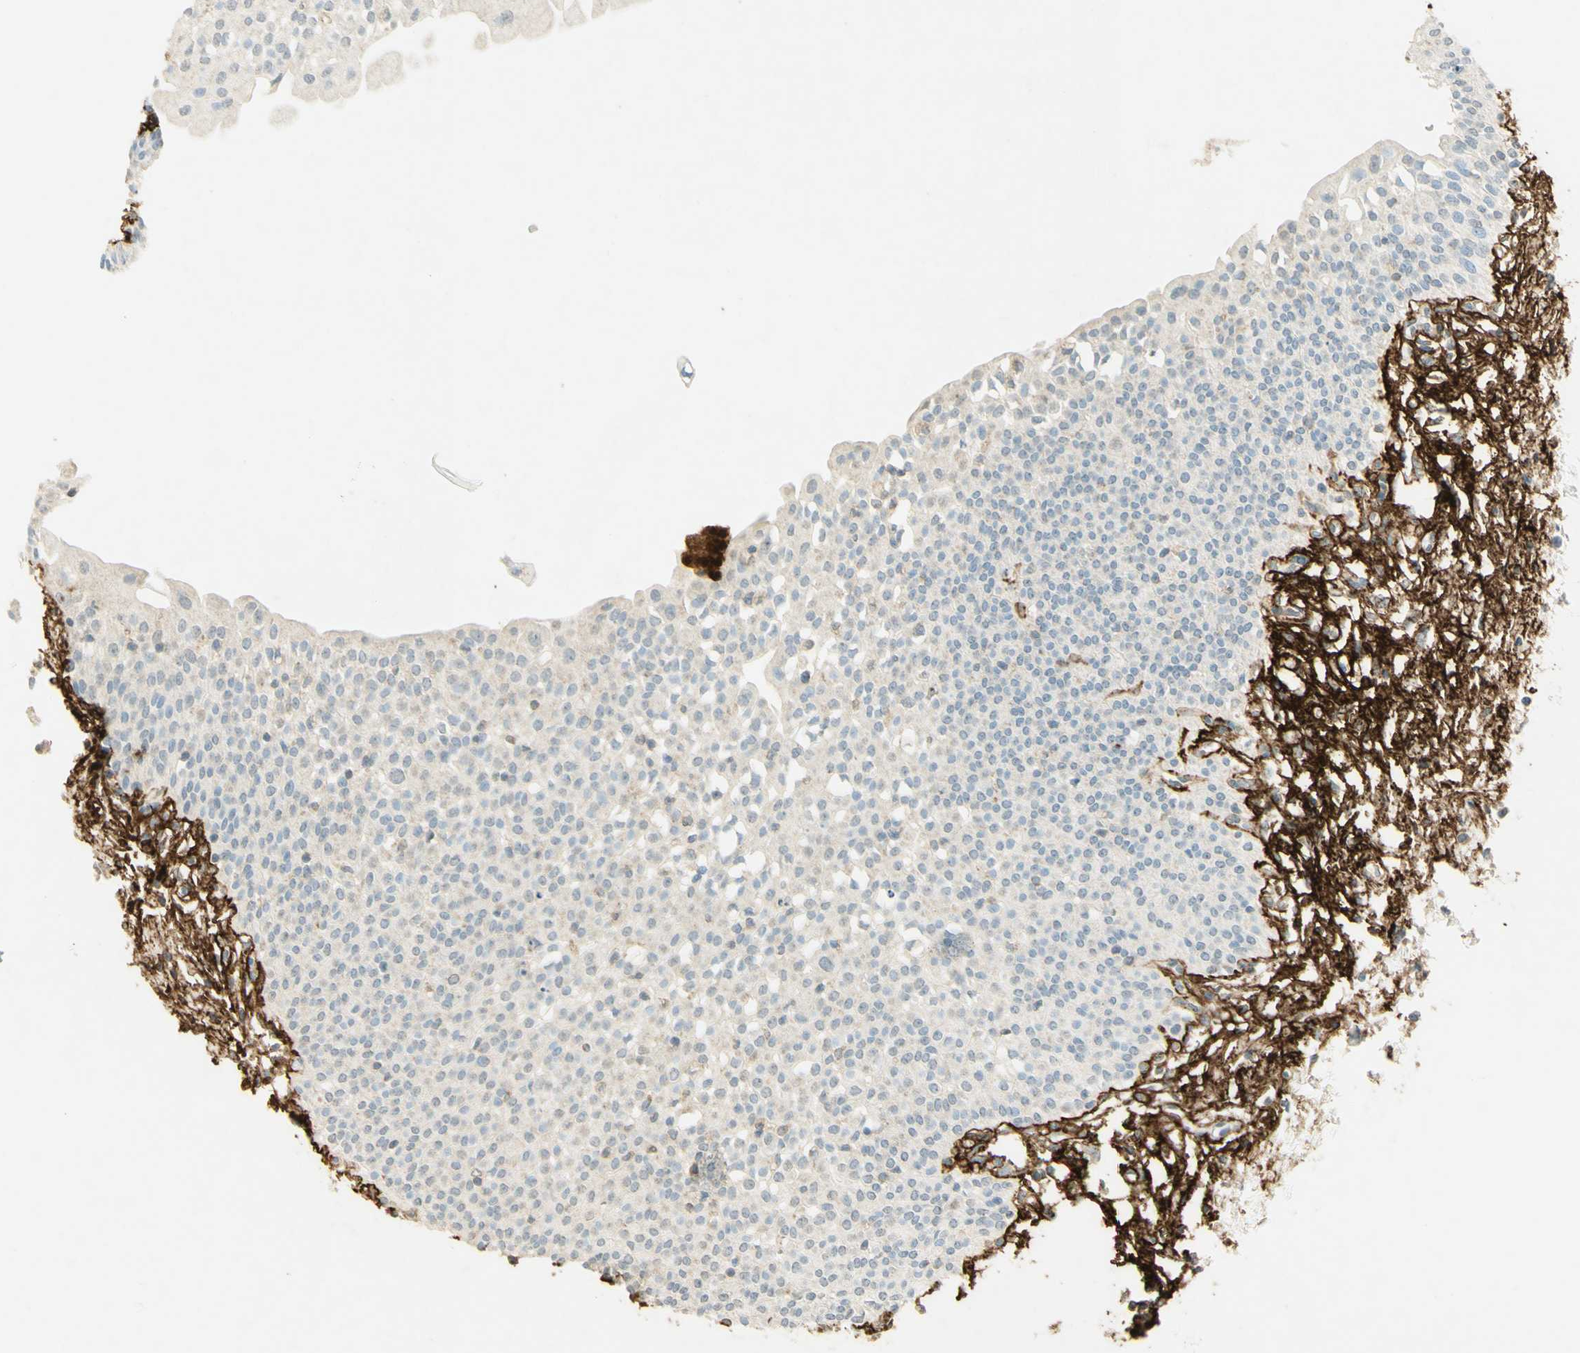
{"staining": {"intensity": "negative", "quantity": "none", "location": "none"}, "tissue": "urinary bladder", "cell_type": "Urothelial cells", "image_type": "normal", "snomed": [{"axis": "morphology", "description": "Normal tissue, NOS"}, {"axis": "topography", "description": "Urinary bladder"}], "caption": "This is an immunohistochemistry photomicrograph of unremarkable human urinary bladder. There is no staining in urothelial cells.", "gene": "TNN", "patient": {"sex": "male", "age": 55}}